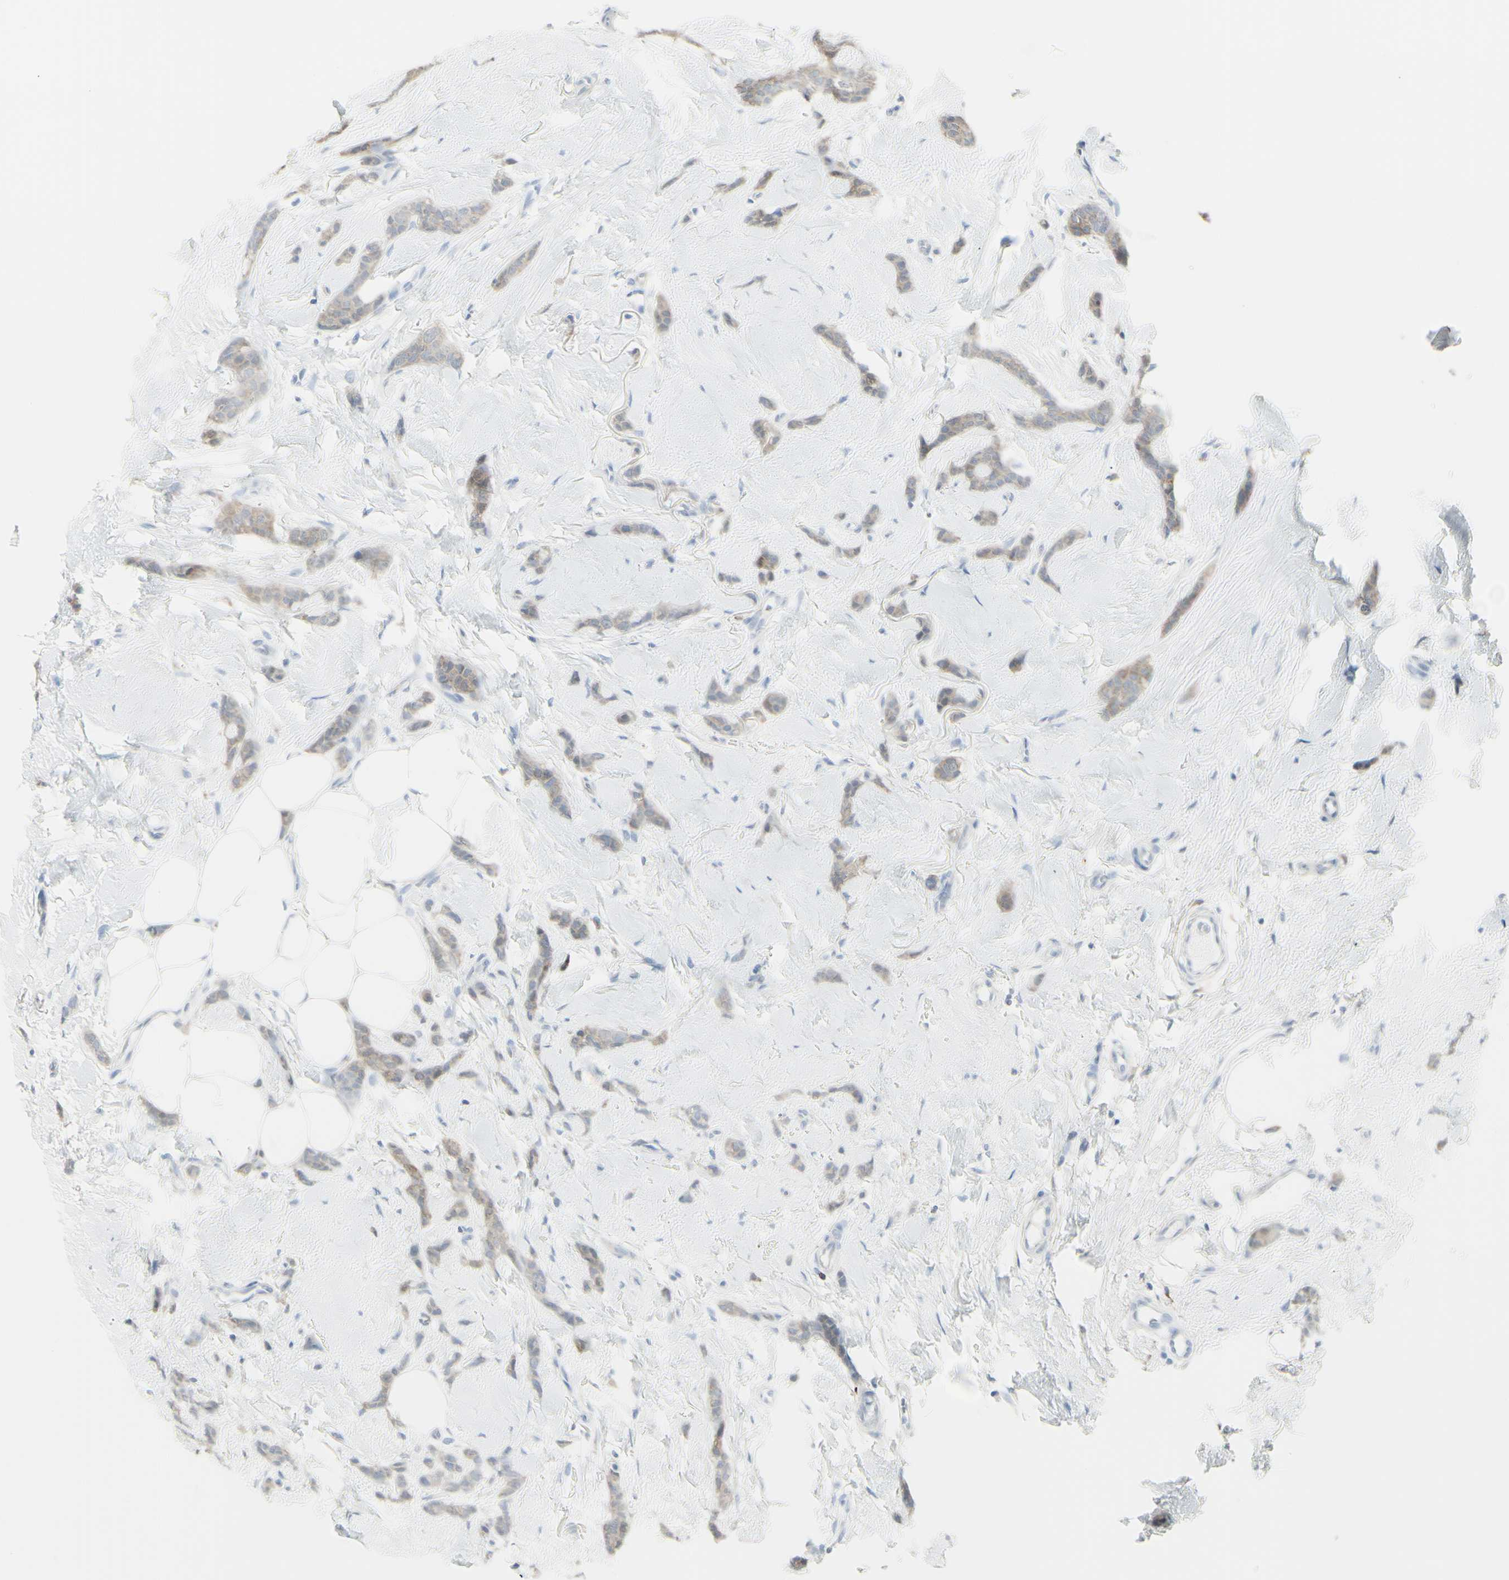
{"staining": {"intensity": "weak", "quantity": ">75%", "location": "cytoplasmic/membranous"}, "tissue": "breast cancer", "cell_type": "Tumor cells", "image_type": "cancer", "snomed": [{"axis": "morphology", "description": "Lobular carcinoma"}, {"axis": "topography", "description": "Skin"}, {"axis": "topography", "description": "Breast"}], "caption": "Immunohistochemical staining of breast lobular carcinoma displays low levels of weak cytoplasmic/membranous staining in about >75% of tumor cells.", "gene": "ENSG00000198211", "patient": {"sex": "female", "age": 46}}